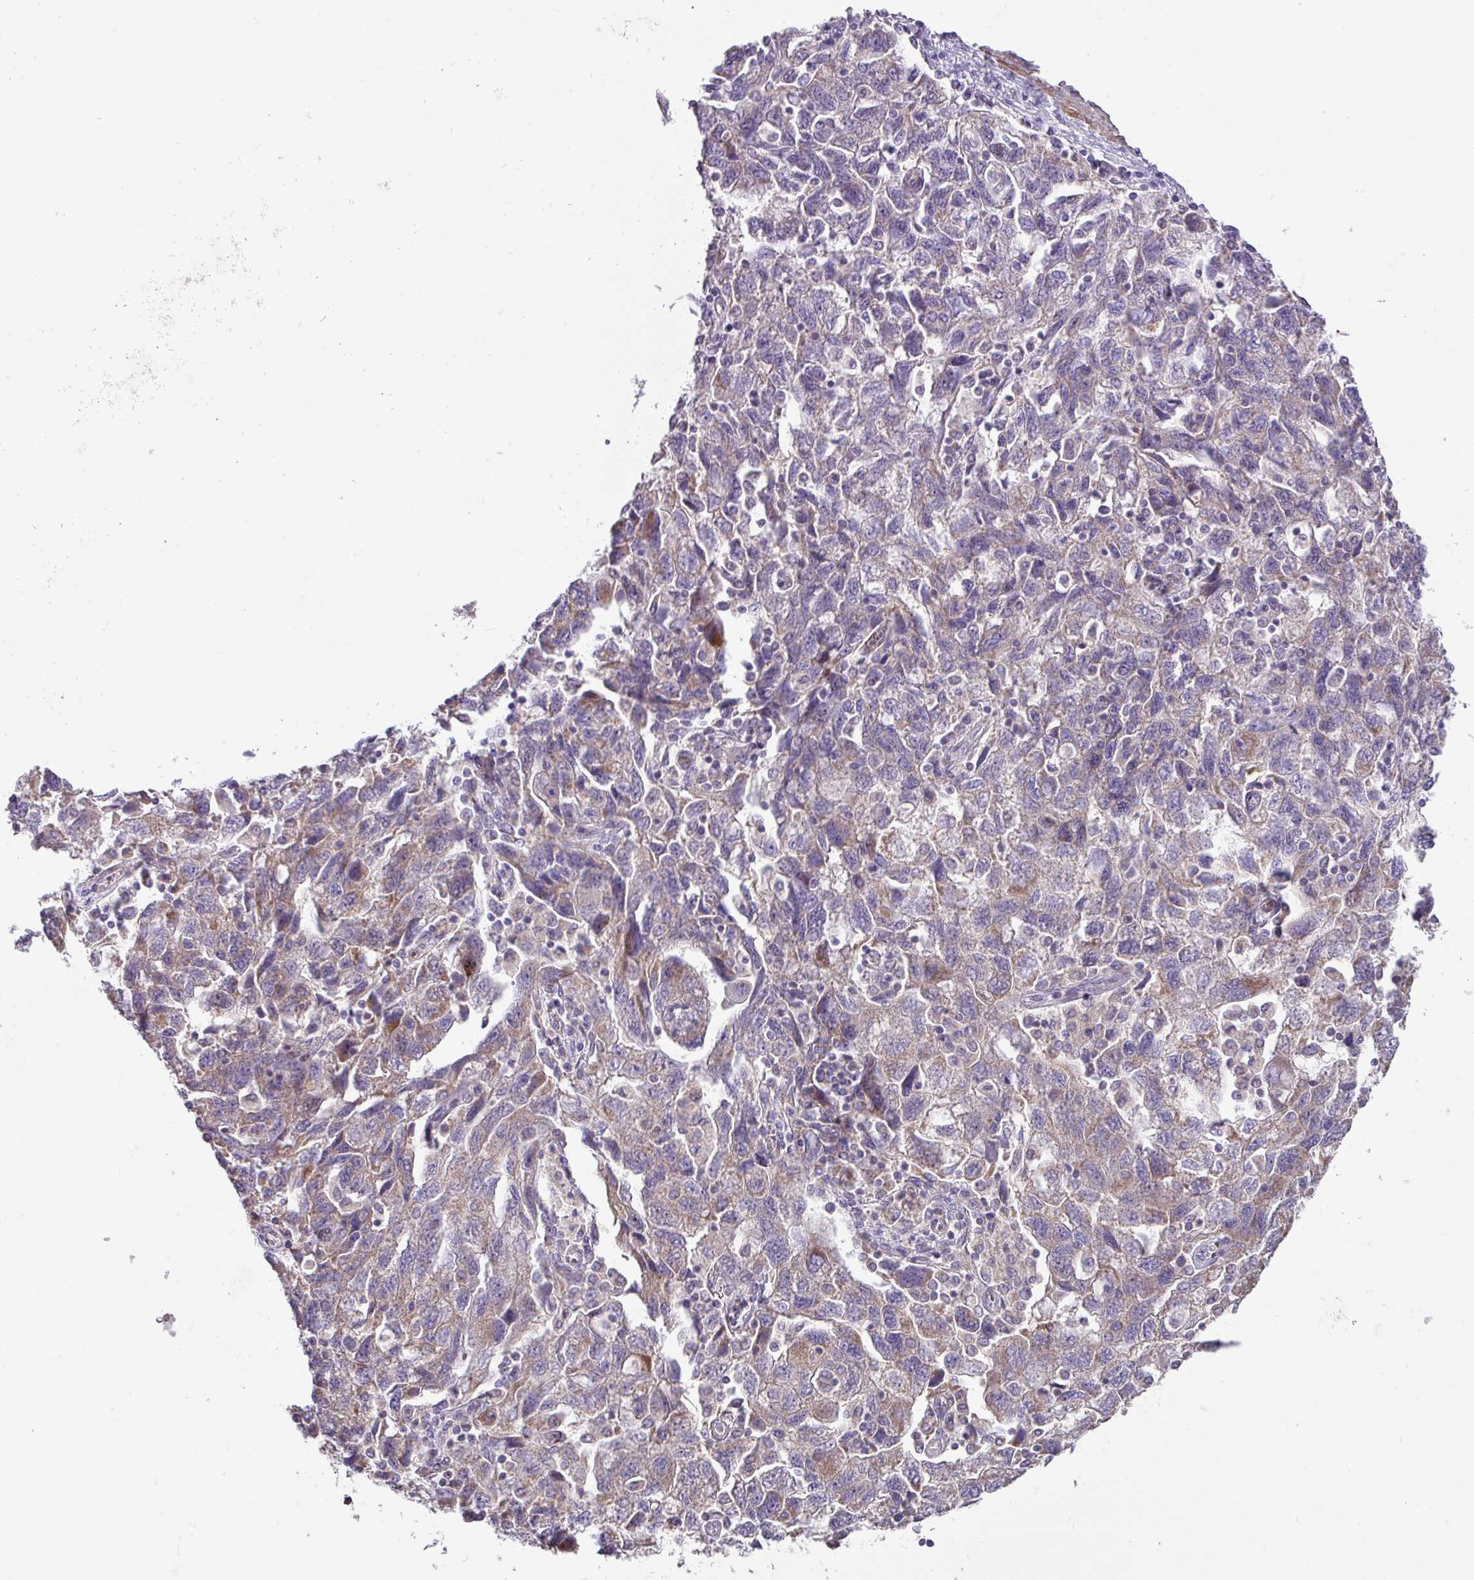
{"staining": {"intensity": "weak", "quantity": "25%-75%", "location": "cytoplasmic/membranous"}, "tissue": "ovarian cancer", "cell_type": "Tumor cells", "image_type": "cancer", "snomed": [{"axis": "morphology", "description": "Carcinoma, NOS"}, {"axis": "morphology", "description": "Cystadenocarcinoma, serous, NOS"}, {"axis": "topography", "description": "Ovary"}], "caption": "Ovarian cancer stained with a protein marker demonstrates weak staining in tumor cells.", "gene": "MRRF", "patient": {"sex": "female", "age": 69}}